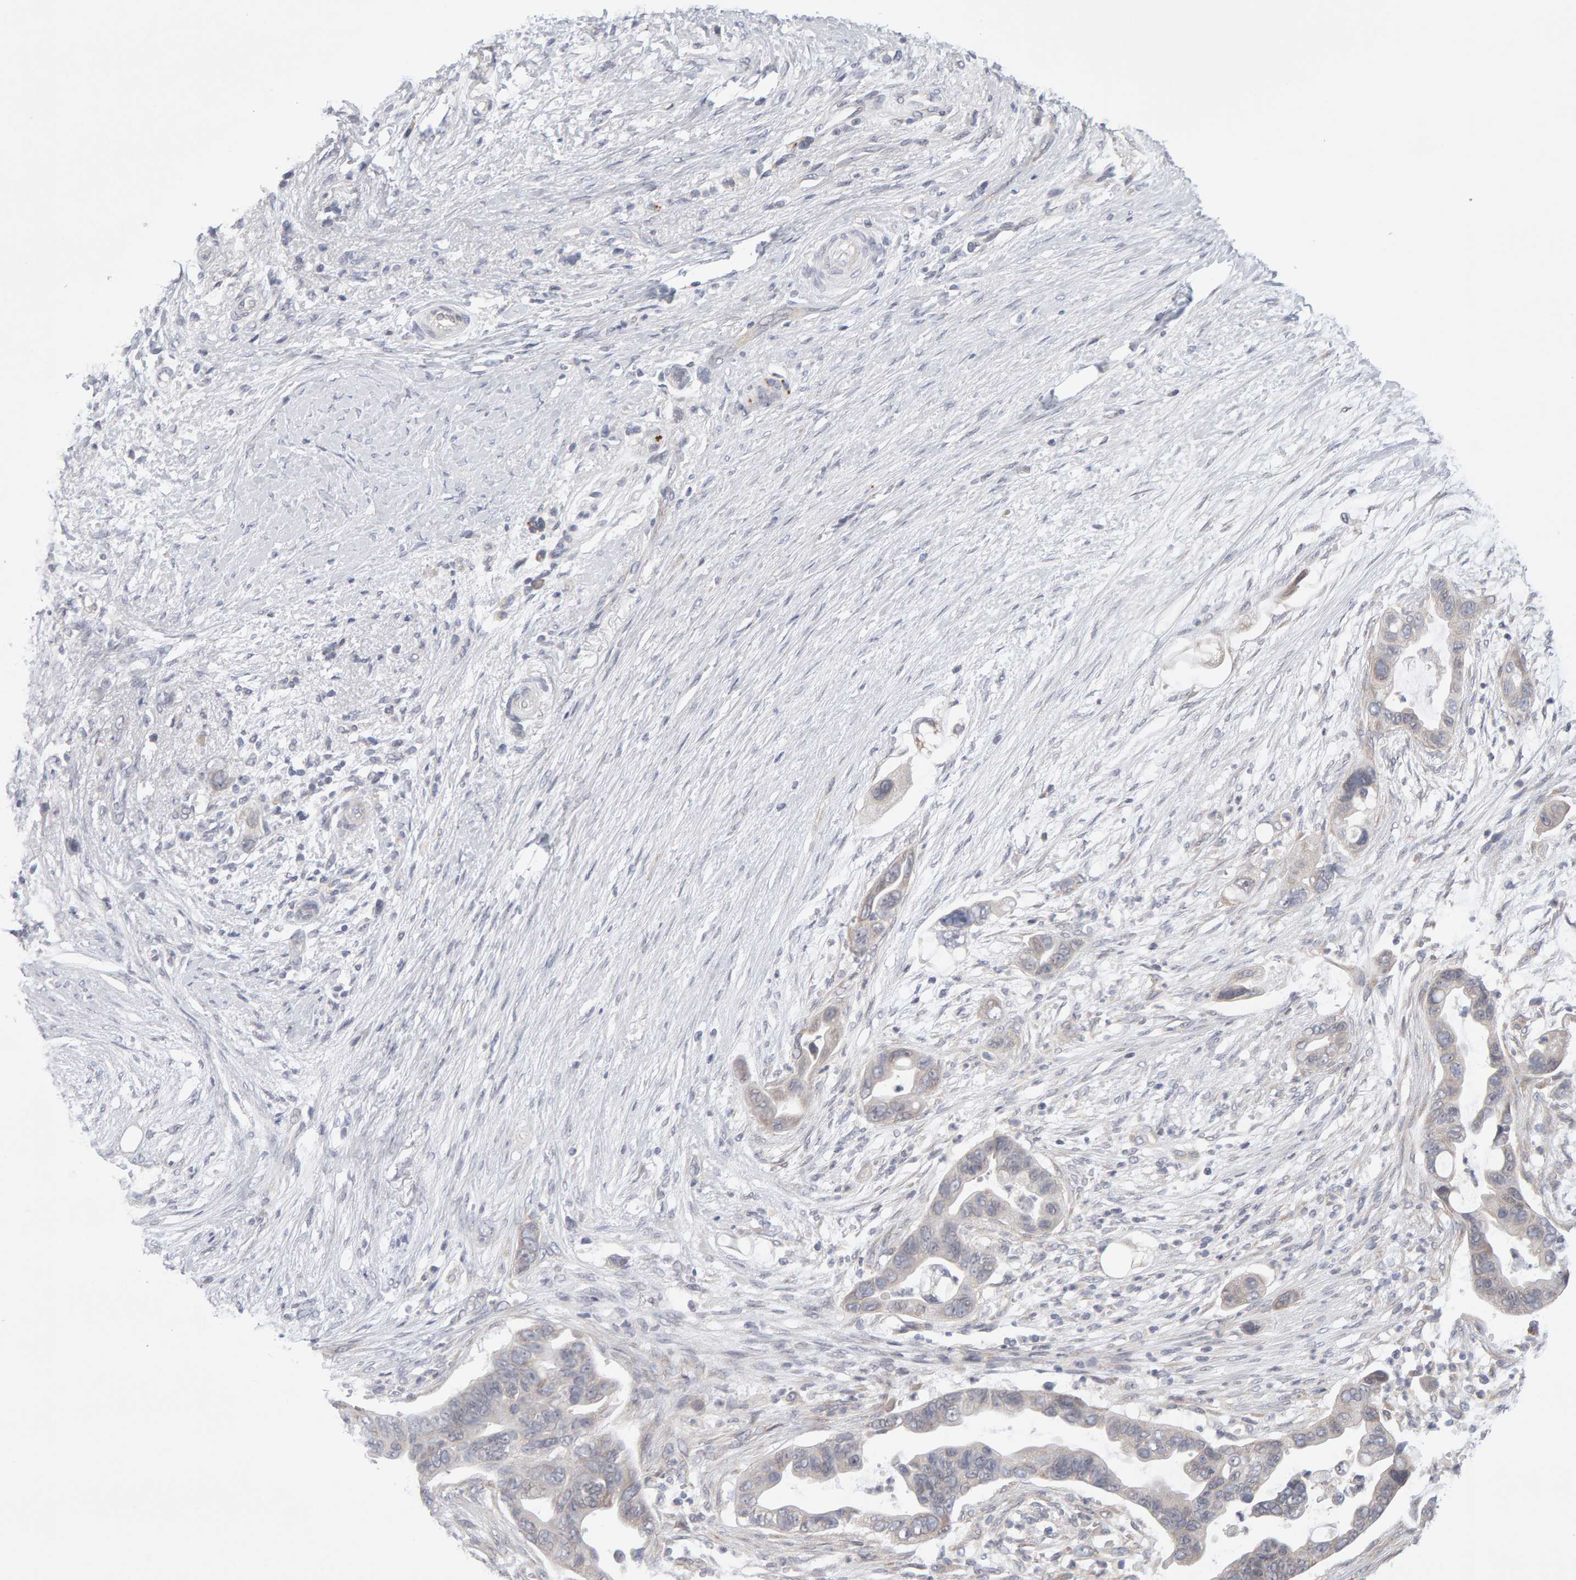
{"staining": {"intensity": "weak", "quantity": "25%-75%", "location": "cytoplasmic/membranous,nuclear"}, "tissue": "pancreatic cancer", "cell_type": "Tumor cells", "image_type": "cancer", "snomed": [{"axis": "morphology", "description": "Adenocarcinoma, NOS"}, {"axis": "topography", "description": "Pancreas"}], "caption": "Weak cytoplasmic/membranous and nuclear staining for a protein is seen in approximately 25%-75% of tumor cells of pancreatic cancer using IHC.", "gene": "LZTS1", "patient": {"sex": "female", "age": 72}}